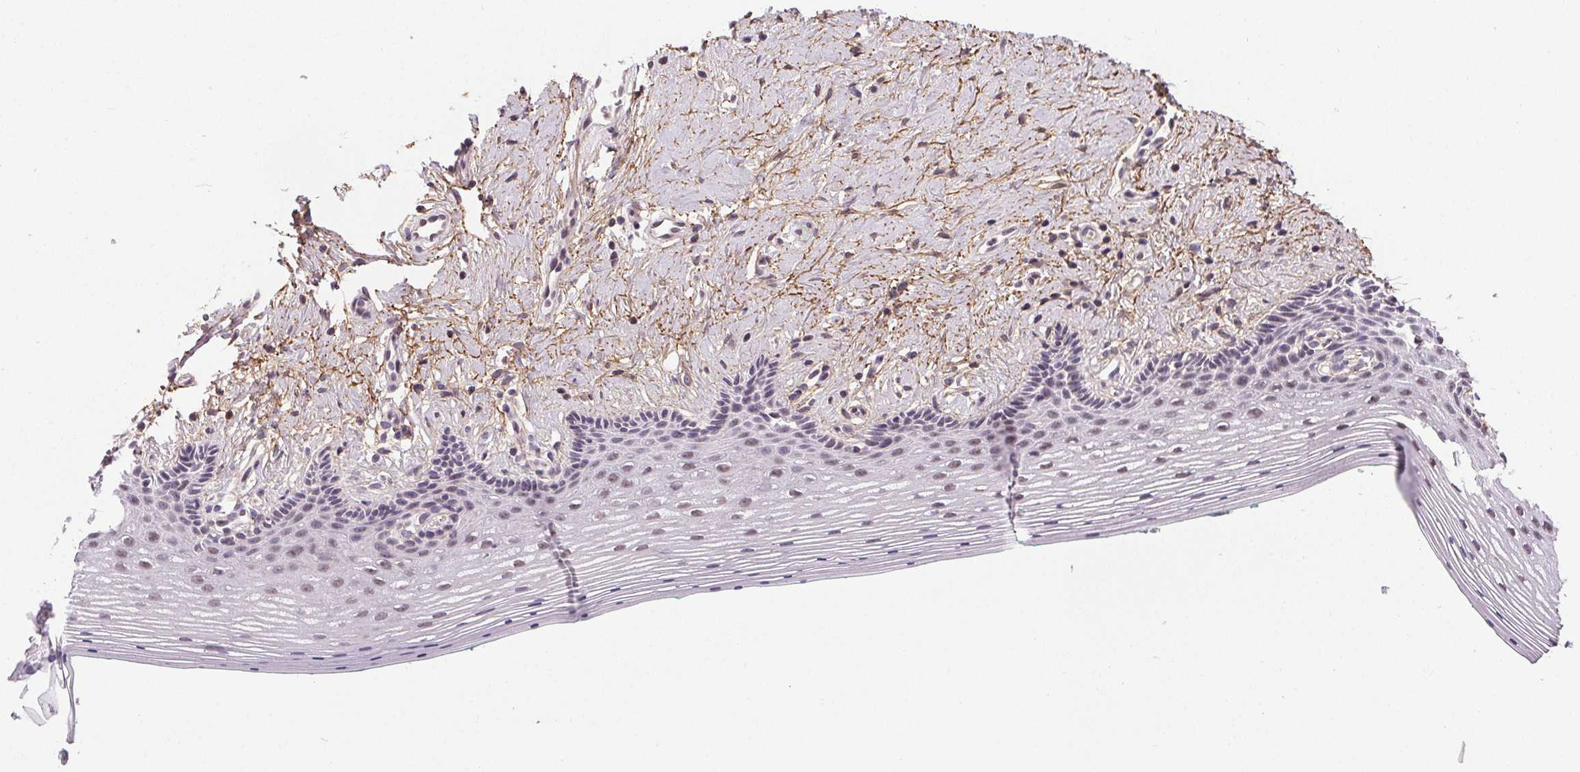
{"staining": {"intensity": "weak", "quantity": "25%-75%", "location": "nuclear"}, "tissue": "vagina", "cell_type": "Squamous epithelial cells", "image_type": "normal", "snomed": [{"axis": "morphology", "description": "Normal tissue, NOS"}, {"axis": "topography", "description": "Vagina"}], "caption": "IHC (DAB (3,3'-diaminobenzidine)) staining of unremarkable human vagina displays weak nuclear protein expression in approximately 25%-75% of squamous epithelial cells. (DAB = brown stain, brightfield microscopy at high magnification).", "gene": "KIAA0232", "patient": {"sex": "female", "age": 42}}